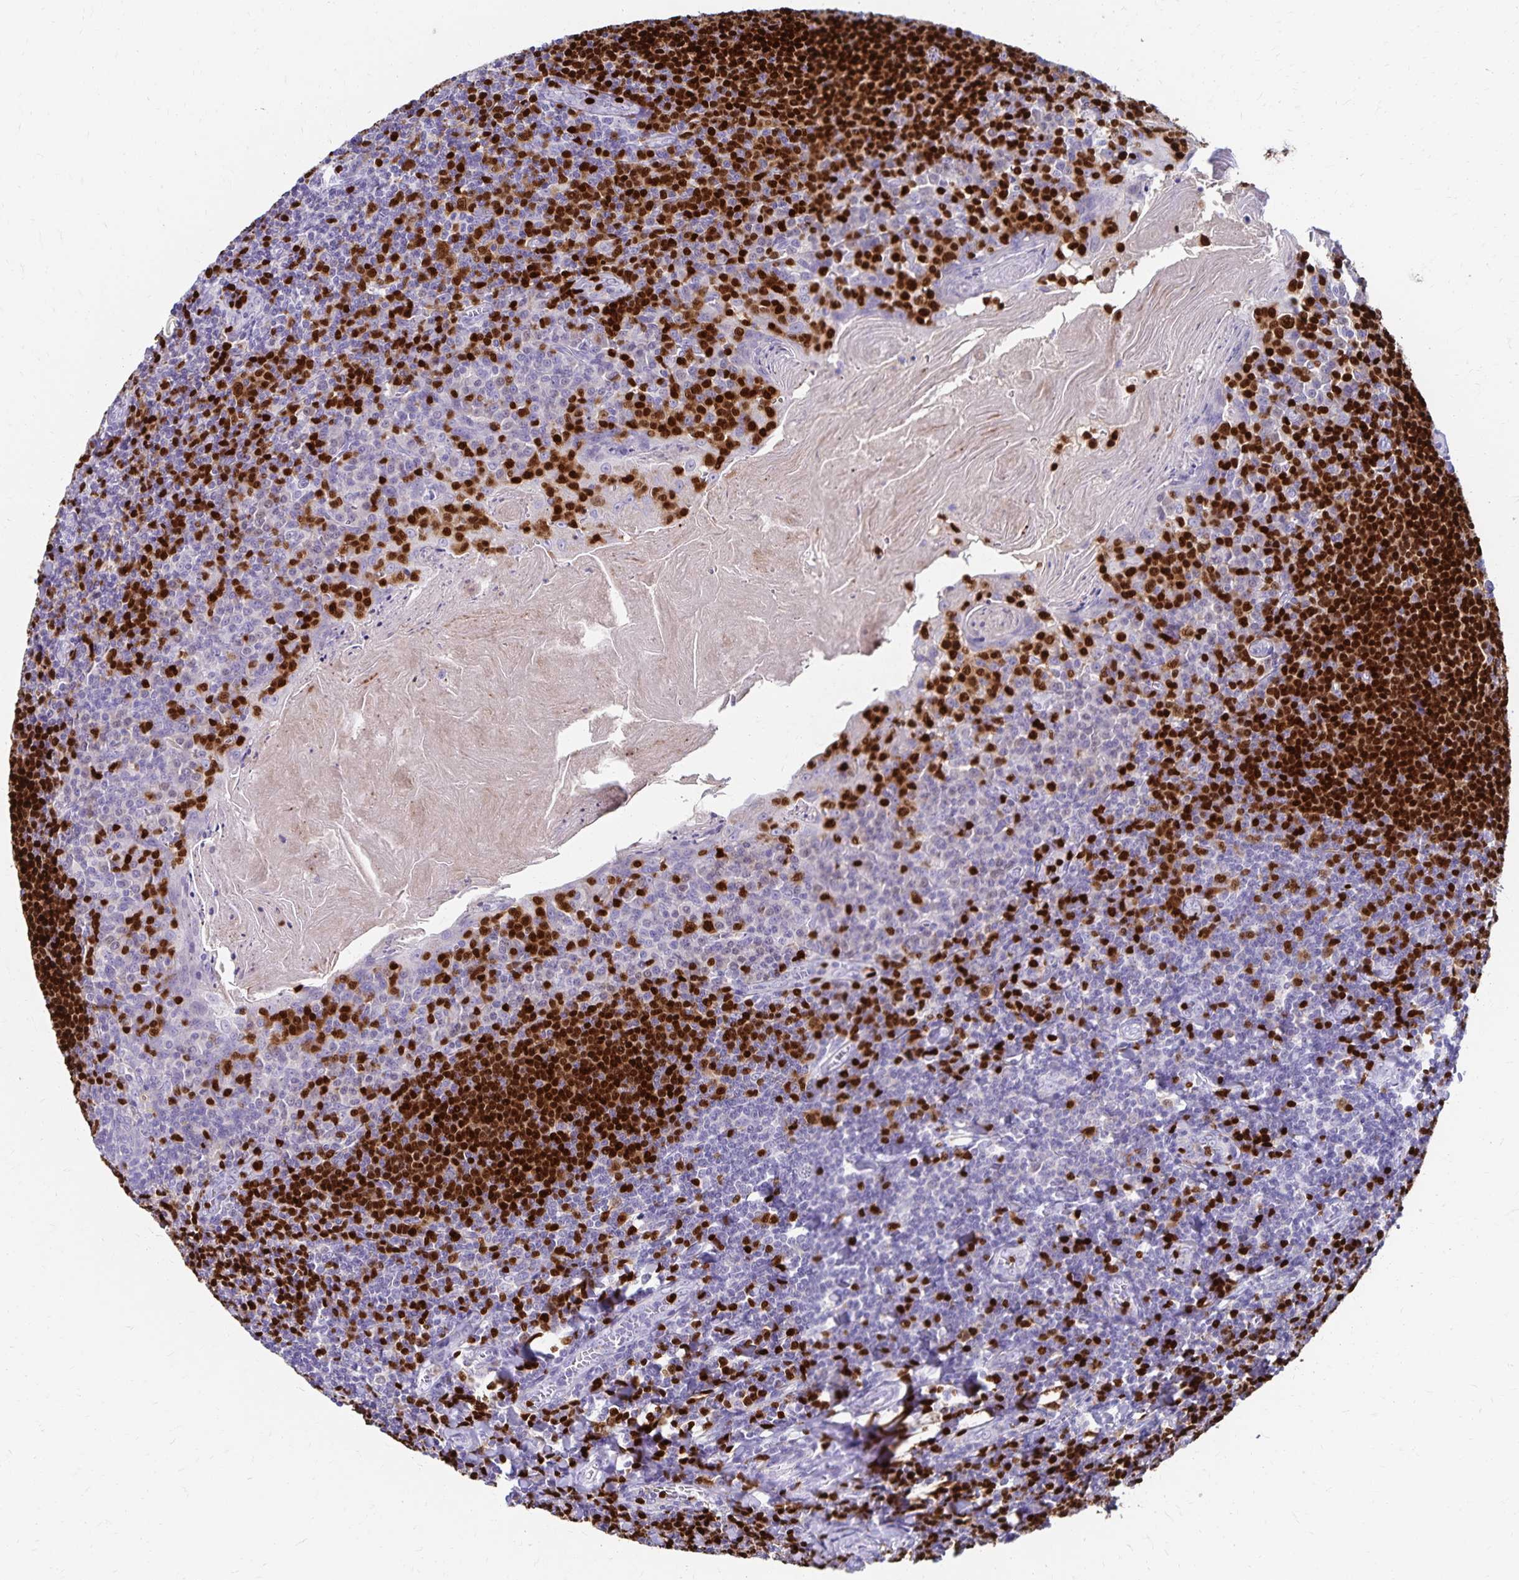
{"staining": {"intensity": "strong", "quantity": "25%-75%", "location": "nuclear"}, "tissue": "tonsil", "cell_type": "Non-germinal center cells", "image_type": "normal", "snomed": [{"axis": "morphology", "description": "Normal tissue, NOS"}, {"axis": "topography", "description": "Tonsil"}], "caption": "Unremarkable tonsil reveals strong nuclear staining in about 25%-75% of non-germinal center cells, visualized by immunohistochemistry.", "gene": "PAX5", "patient": {"sex": "male", "age": 27}}